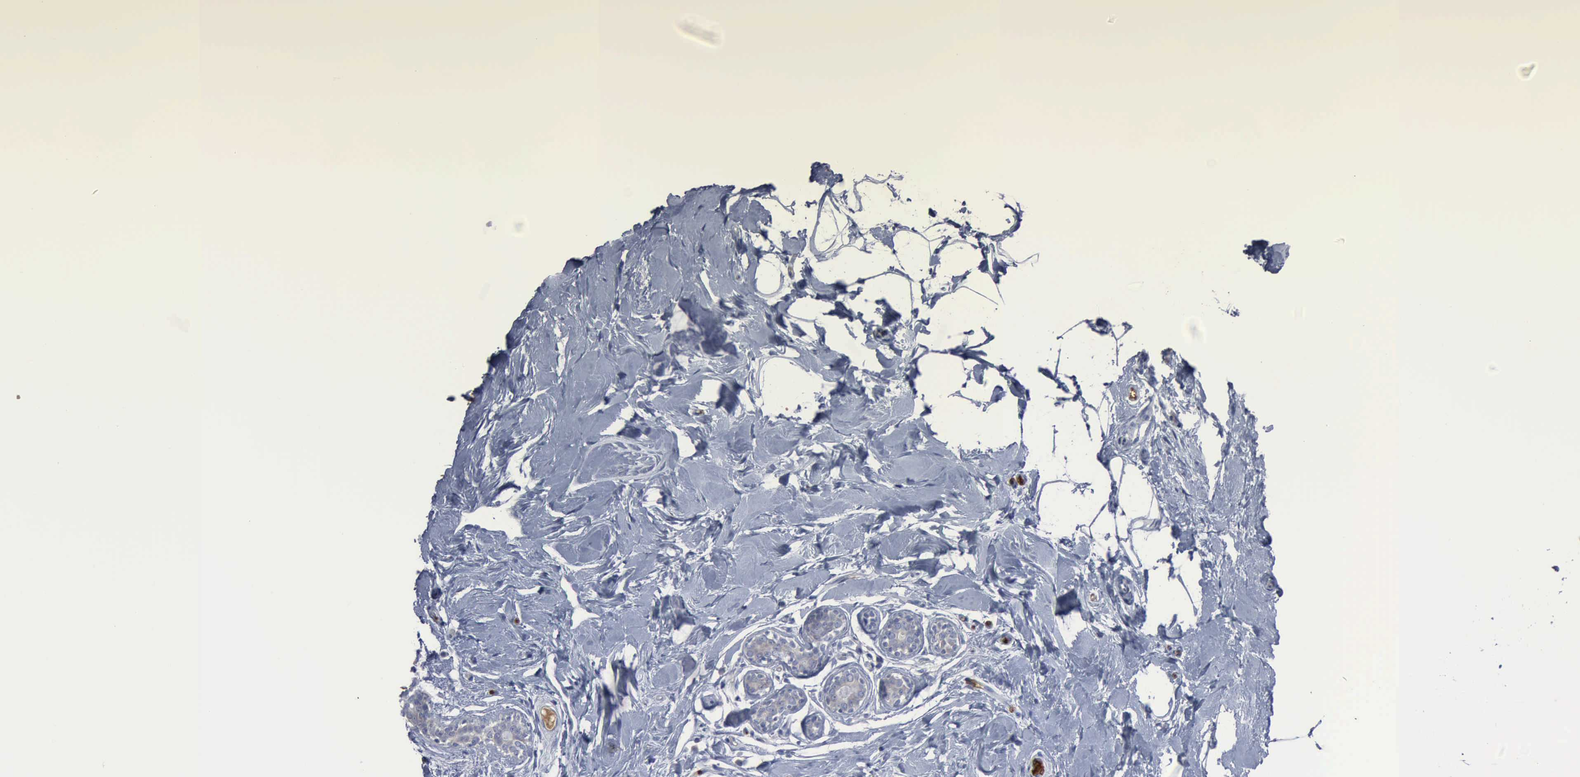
{"staining": {"intensity": "negative", "quantity": "none", "location": "none"}, "tissue": "breast", "cell_type": "Adipocytes", "image_type": "normal", "snomed": [{"axis": "morphology", "description": "Normal tissue, NOS"}, {"axis": "topography", "description": "Breast"}], "caption": "This photomicrograph is of benign breast stained with IHC to label a protein in brown with the nuclei are counter-stained blue. There is no expression in adipocytes.", "gene": "TGFB1", "patient": {"sex": "female", "age": 23}}